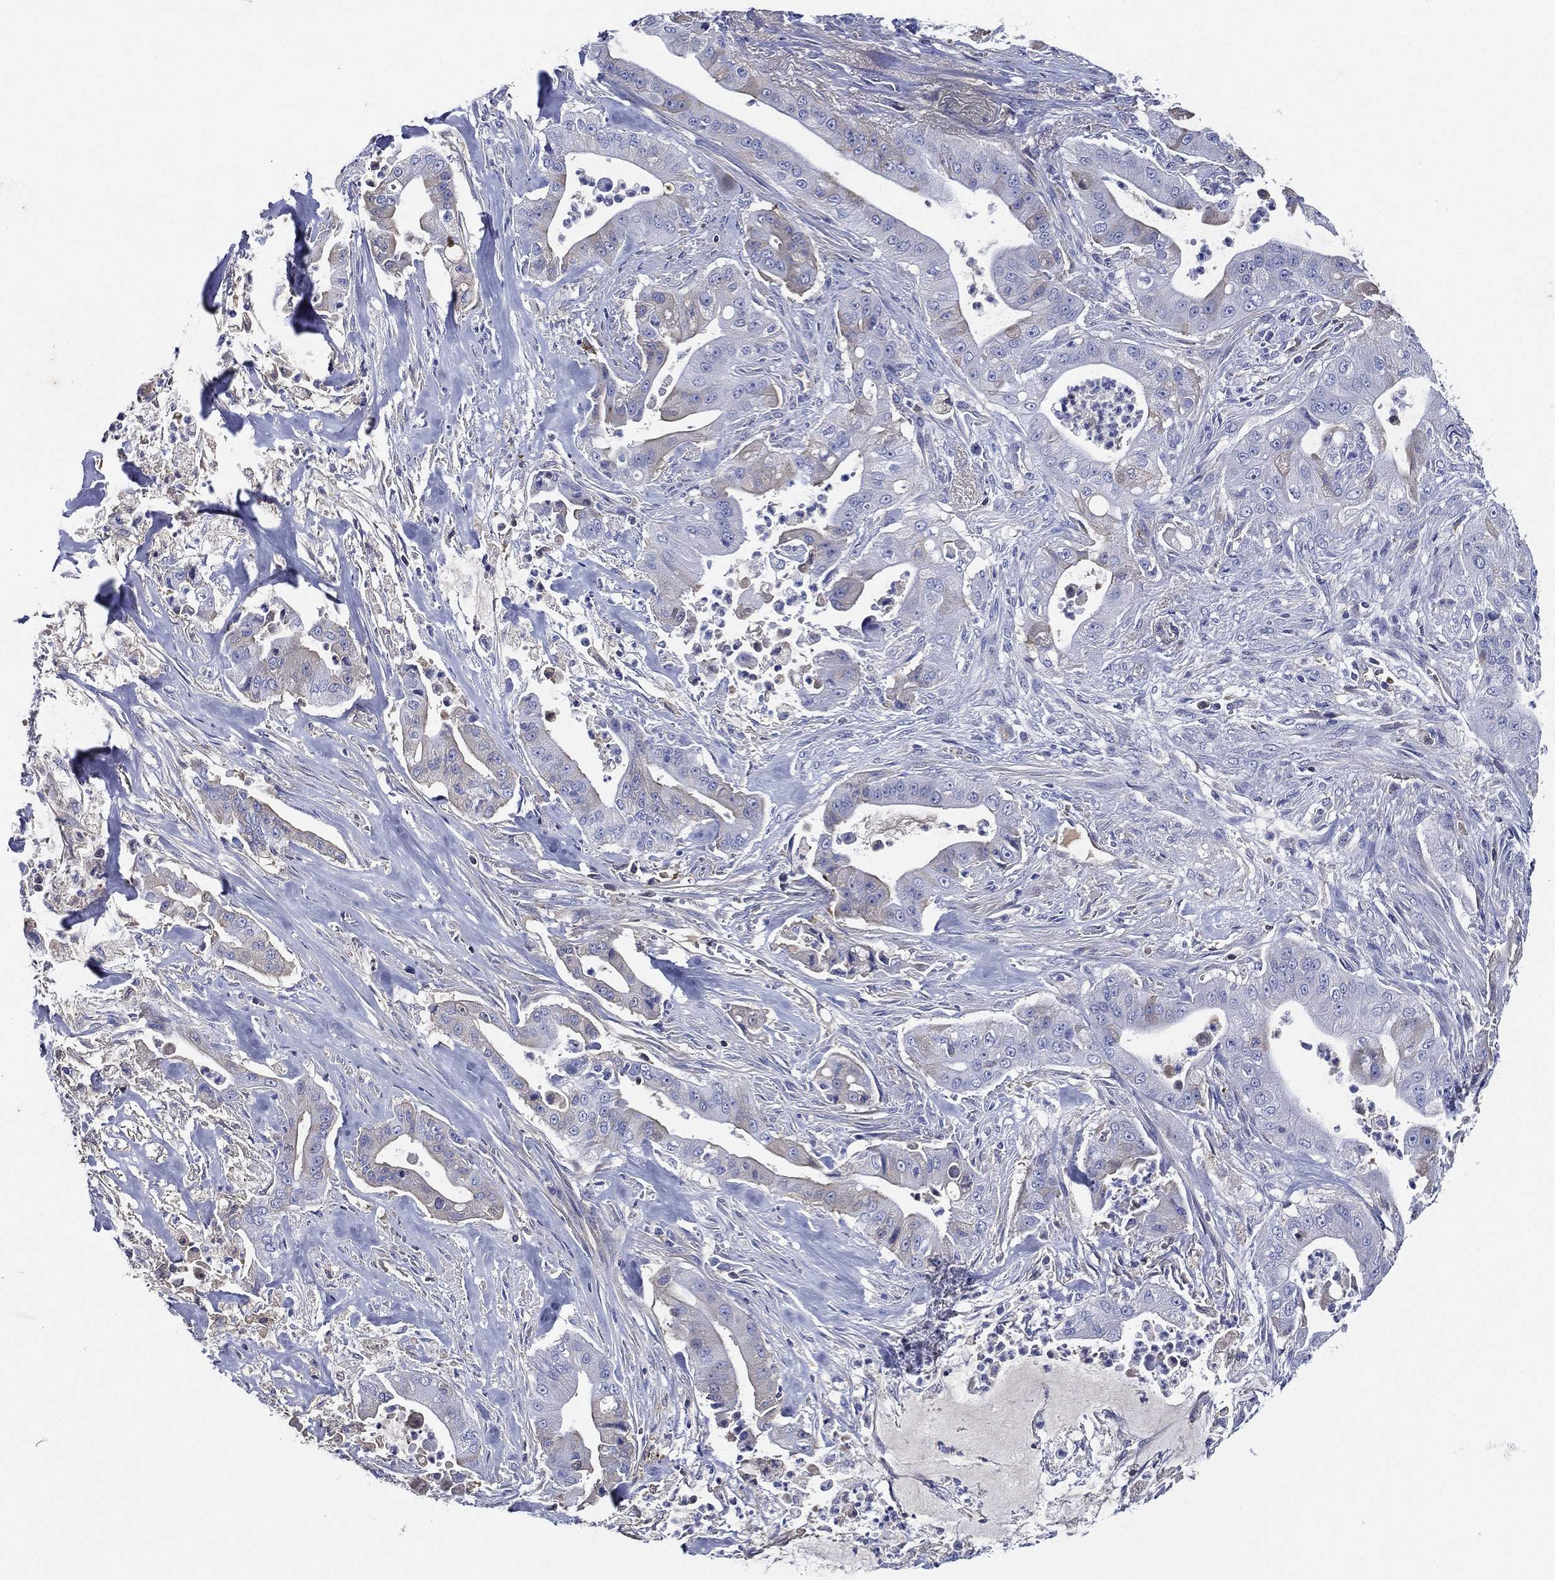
{"staining": {"intensity": "negative", "quantity": "none", "location": "none"}, "tissue": "pancreatic cancer", "cell_type": "Tumor cells", "image_type": "cancer", "snomed": [{"axis": "morphology", "description": "Normal tissue, NOS"}, {"axis": "morphology", "description": "Inflammation, NOS"}, {"axis": "morphology", "description": "Adenocarcinoma, NOS"}, {"axis": "topography", "description": "Pancreas"}], "caption": "A high-resolution photomicrograph shows immunohistochemistry (IHC) staining of pancreatic adenocarcinoma, which demonstrates no significant expression in tumor cells. Nuclei are stained in blue.", "gene": "TMPRSS11D", "patient": {"sex": "male", "age": 57}}